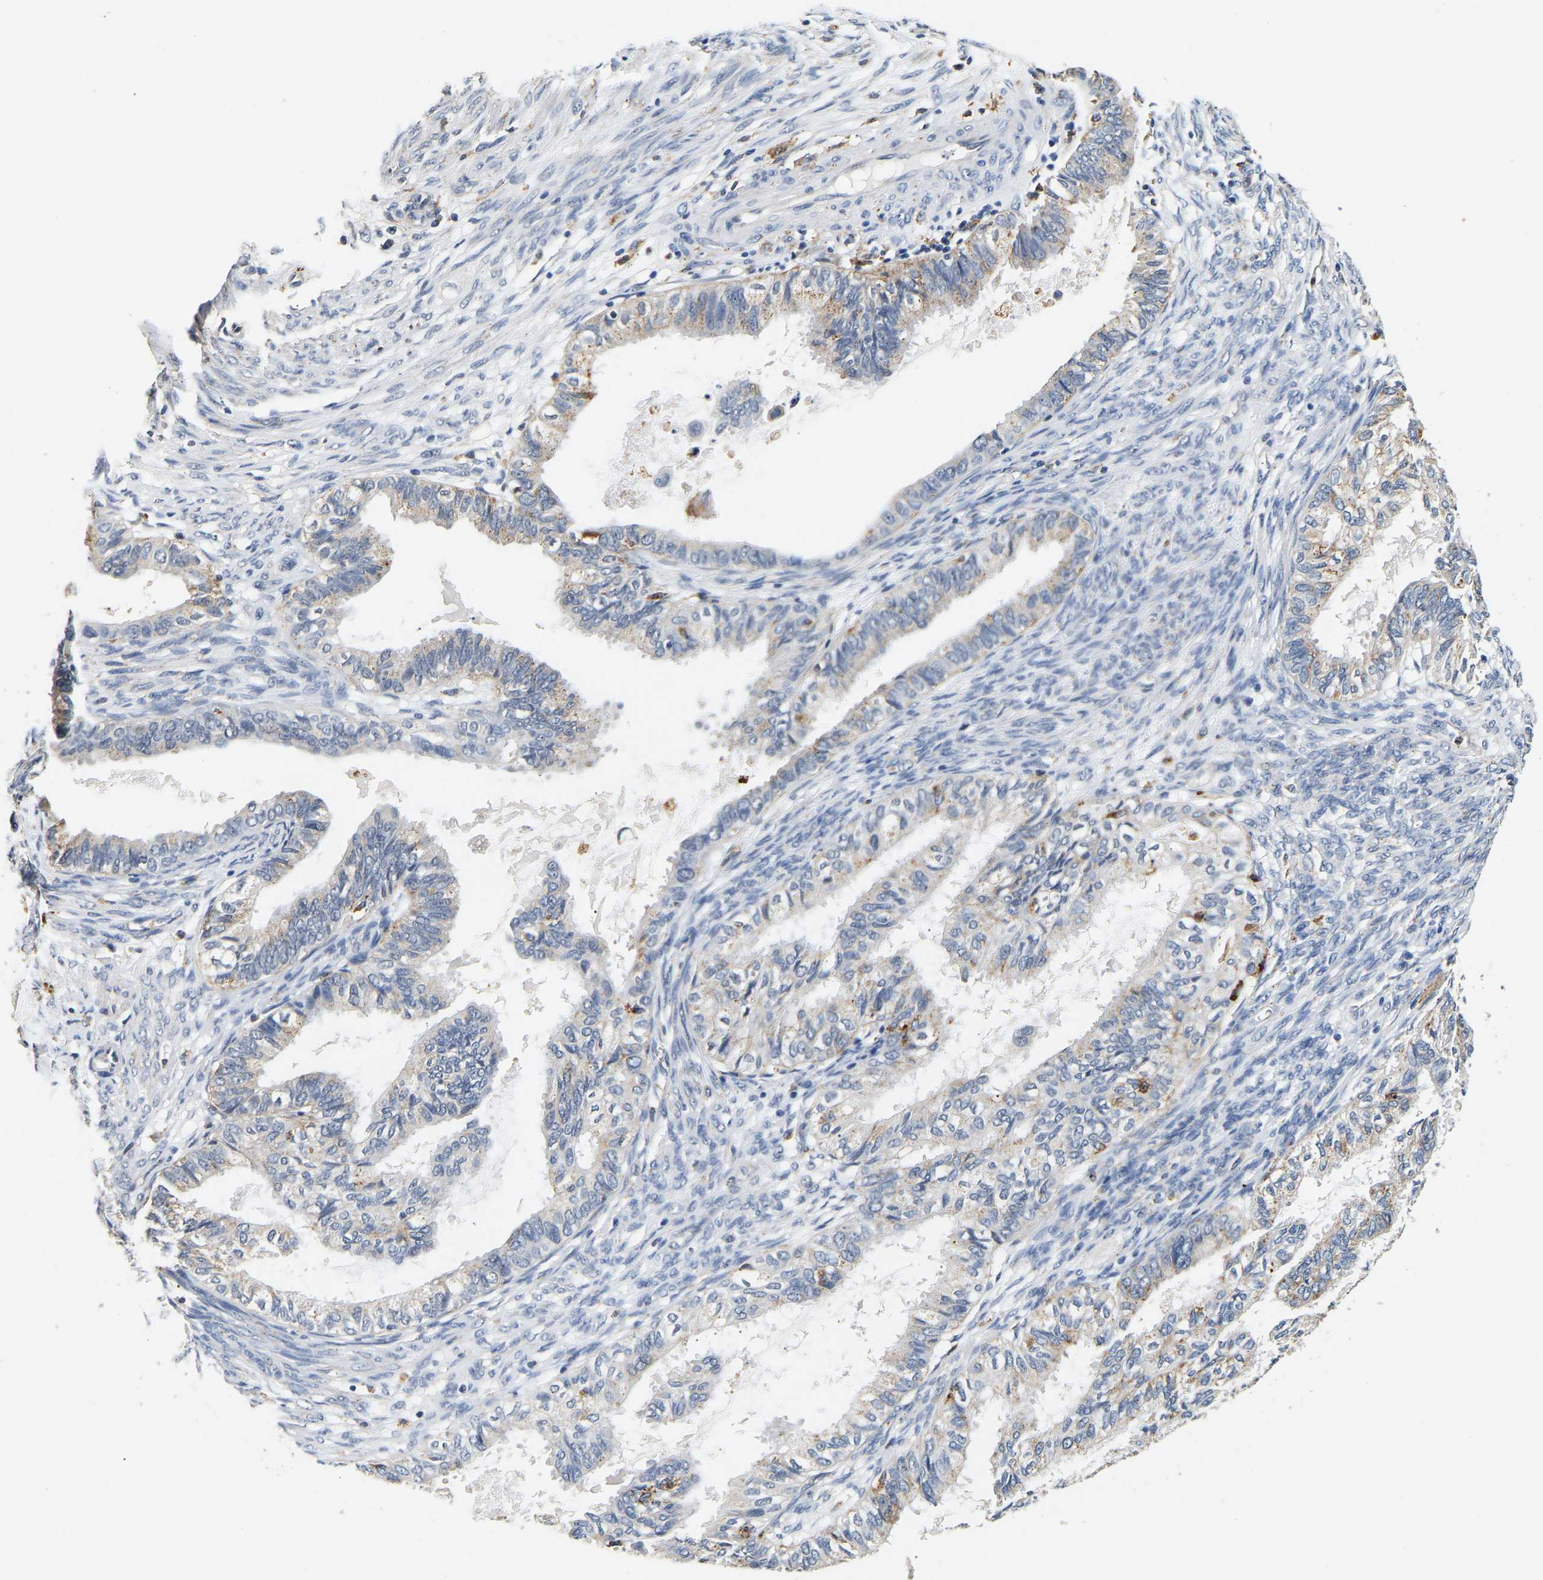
{"staining": {"intensity": "weak", "quantity": "25%-75%", "location": "cytoplasmic/membranous"}, "tissue": "cervical cancer", "cell_type": "Tumor cells", "image_type": "cancer", "snomed": [{"axis": "morphology", "description": "Normal tissue, NOS"}, {"axis": "morphology", "description": "Adenocarcinoma, NOS"}, {"axis": "topography", "description": "Cervix"}, {"axis": "topography", "description": "Endometrium"}], "caption": "Cervical cancer (adenocarcinoma) stained with DAB (3,3'-diaminobenzidine) immunohistochemistry shows low levels of weak cytoplasmic/membranous staining in about 25%-75% of tumor cells.", "gene": "SMU1", "patient": {"sex": "female", "age": 86}}